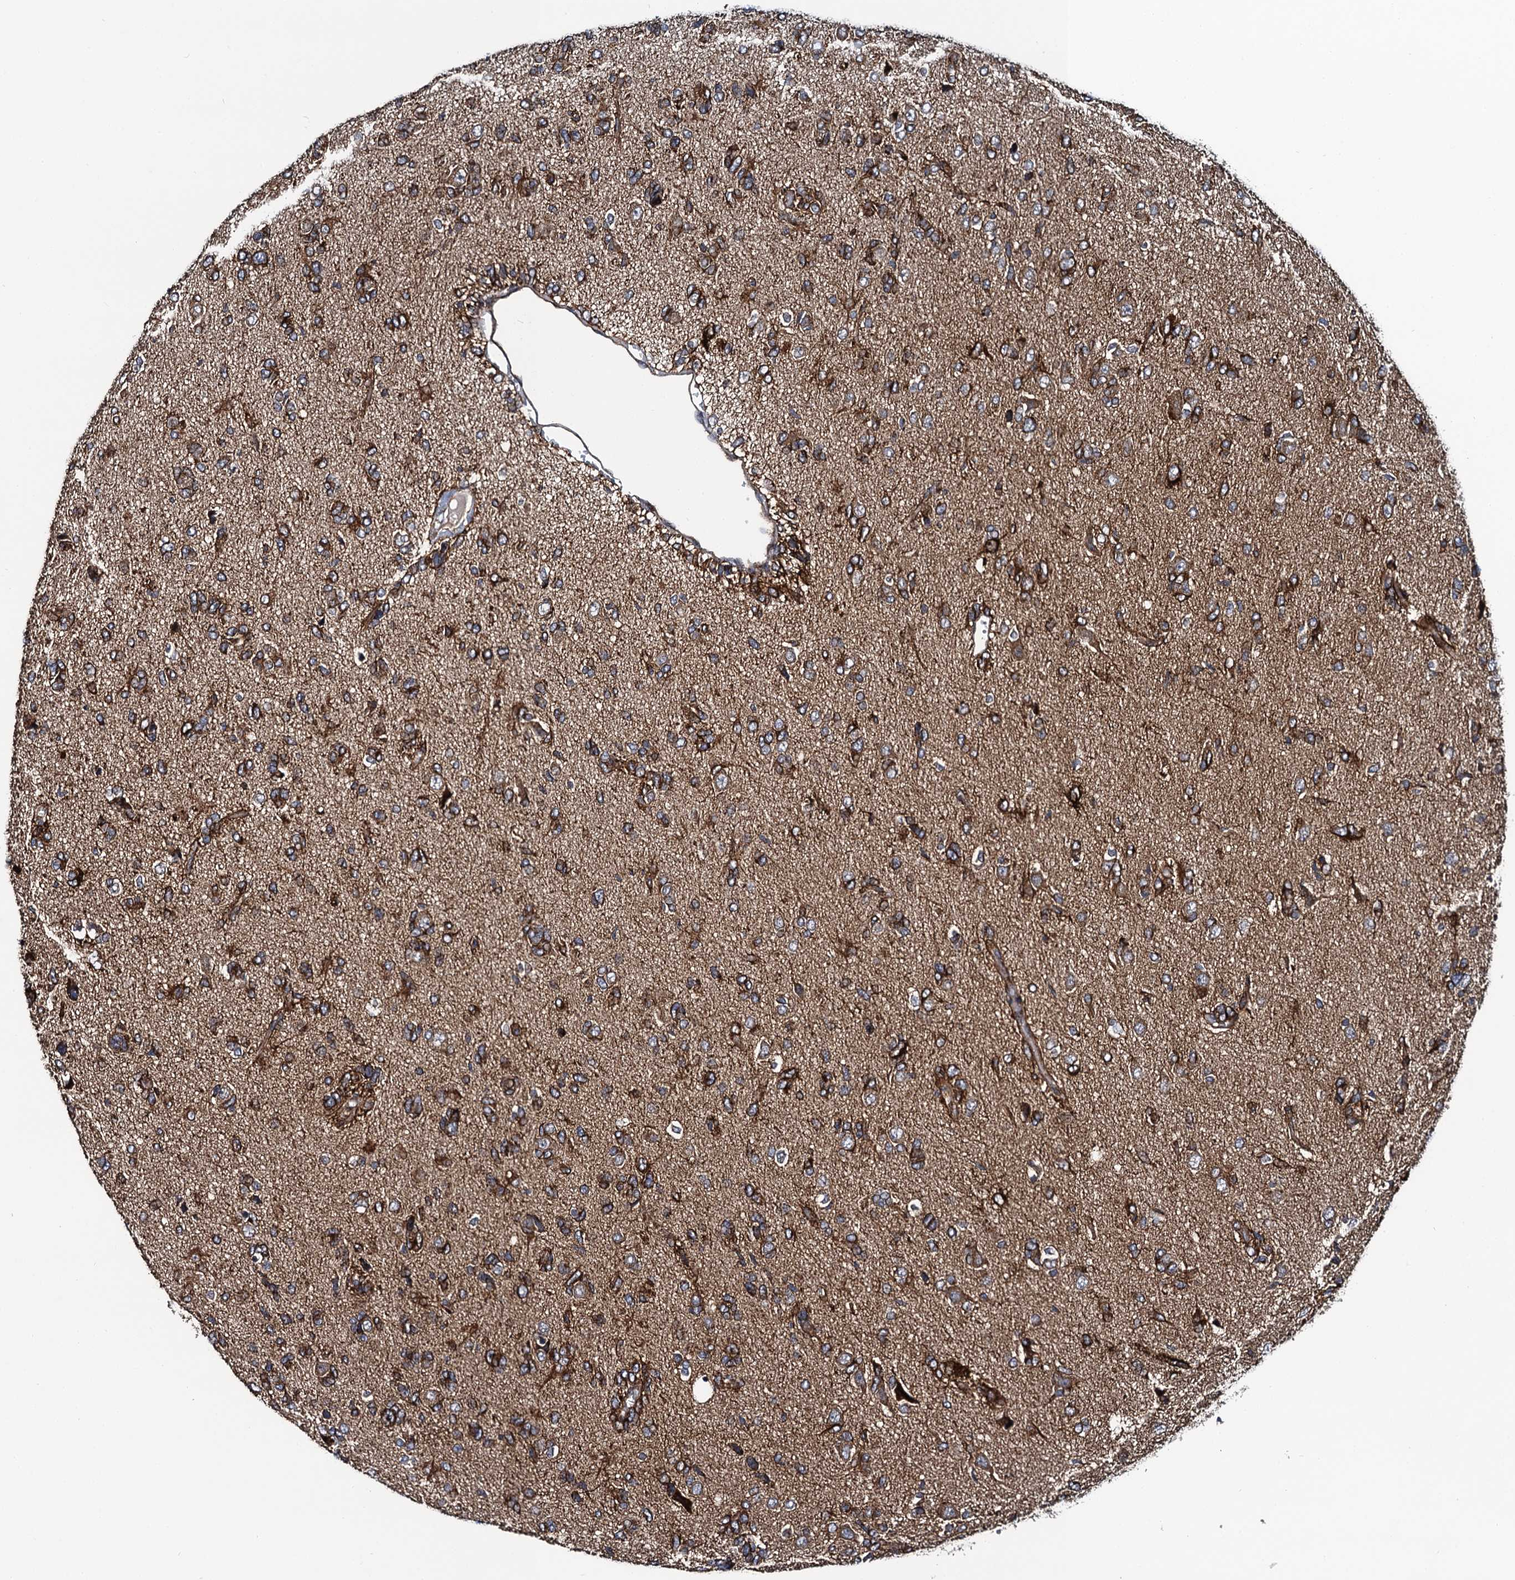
{"staining": {"intensity": "strong", "quantity": "25%-75%", "location": "cytoplasmic/membranous"}, "tissue": "glioma", "cell_type": "Tumor cells", "image_type": "cancer", "snomed": [{"axis": "morphology", "description": "Glioma, malignant, High grade"}, {"axis": "topography", "description": "Brain"}], "caption": "Malignant glioma (high-grade) stained with a protein marker exhibits strong staining in tumor cells.", "gene": "NEK1", "patient": {"sex": "female", "age": 59}}